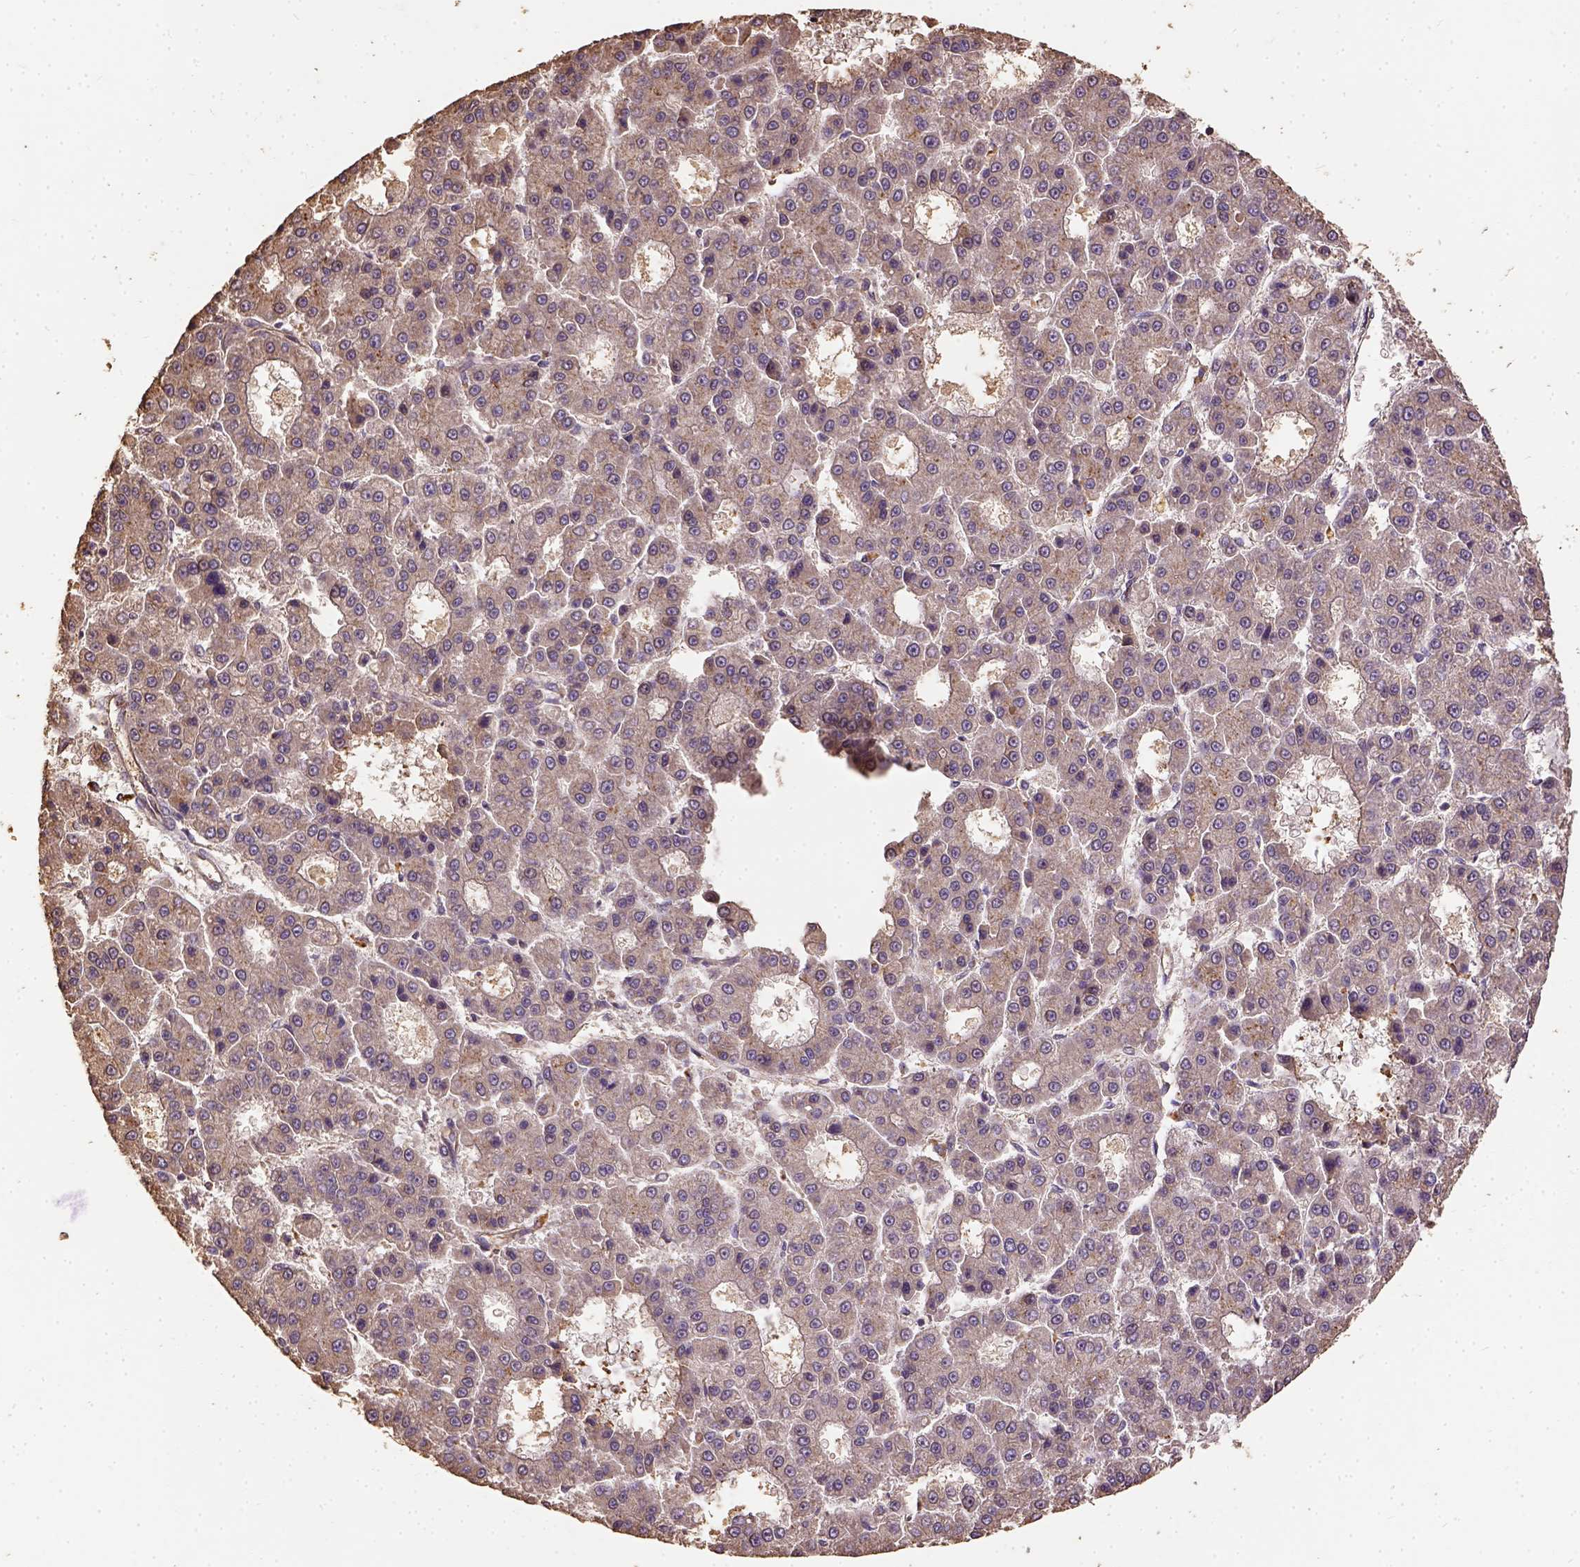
{"staining": {"intensity": "weak", "quantity": ">75%", "location": "cytoplasmic/membranous"}, "tissue": "liver cancer", "cell_type": "Tumor cells", "image_type": "cancer", "snomed": [{"axis": "morphology", "description": "Carcinoma, Hepatocellular, NOS"}, {"axis": "topography", "description": "Liver"}], "caption": "IHC (DAB (3,3'-diaminobenzidine)) staining of human liver hepatocellular carcinoma demonstrates weak cytoplasmic/membranous protein positivity in approximately >75% of tumor cells. The staining is performed using DAB brown chromogen to label protein expression. The nuclei are counter-stained blue using hematoxylin.", "gene": "ATP1B3", "patient": {"sex": "male", "age": 70}}